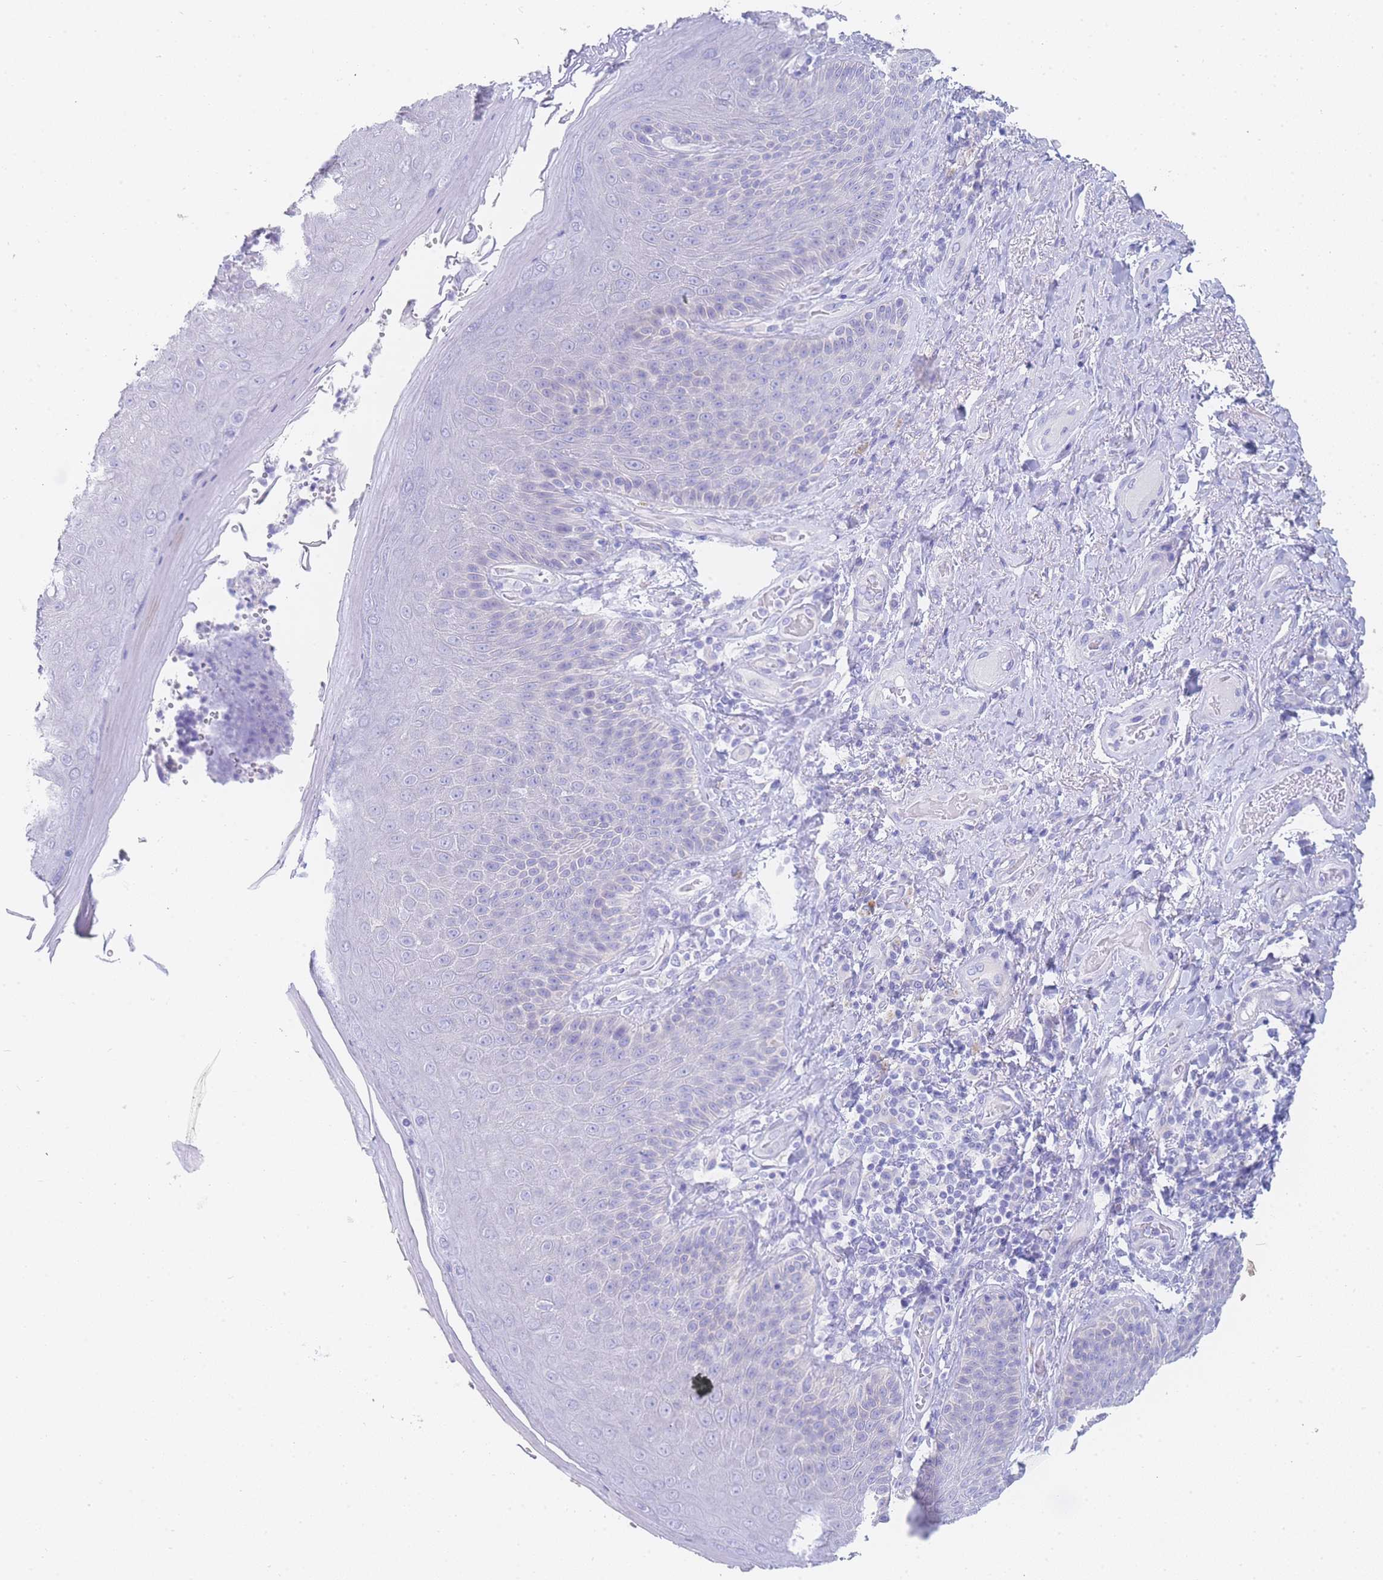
{"staining": {"intensity": "weak", "quantity": "<25%", "location": "cytoplasmic/membranous"}, "tissue": "skin", "cell_type": "Epidermal cells", "image_type": "normal", "snomed": [{"axis": "morphology", "description": "Normal tissue, NOS"}, {"axis": "topography", "description": "Anal"}], "caption": "The photomicrograph reveals no significant staining in epidermal cells of skin. Nuclei are stained in blue.", "gene": "LZTFL1", "patient": {"sex": "female", "age": 89}}